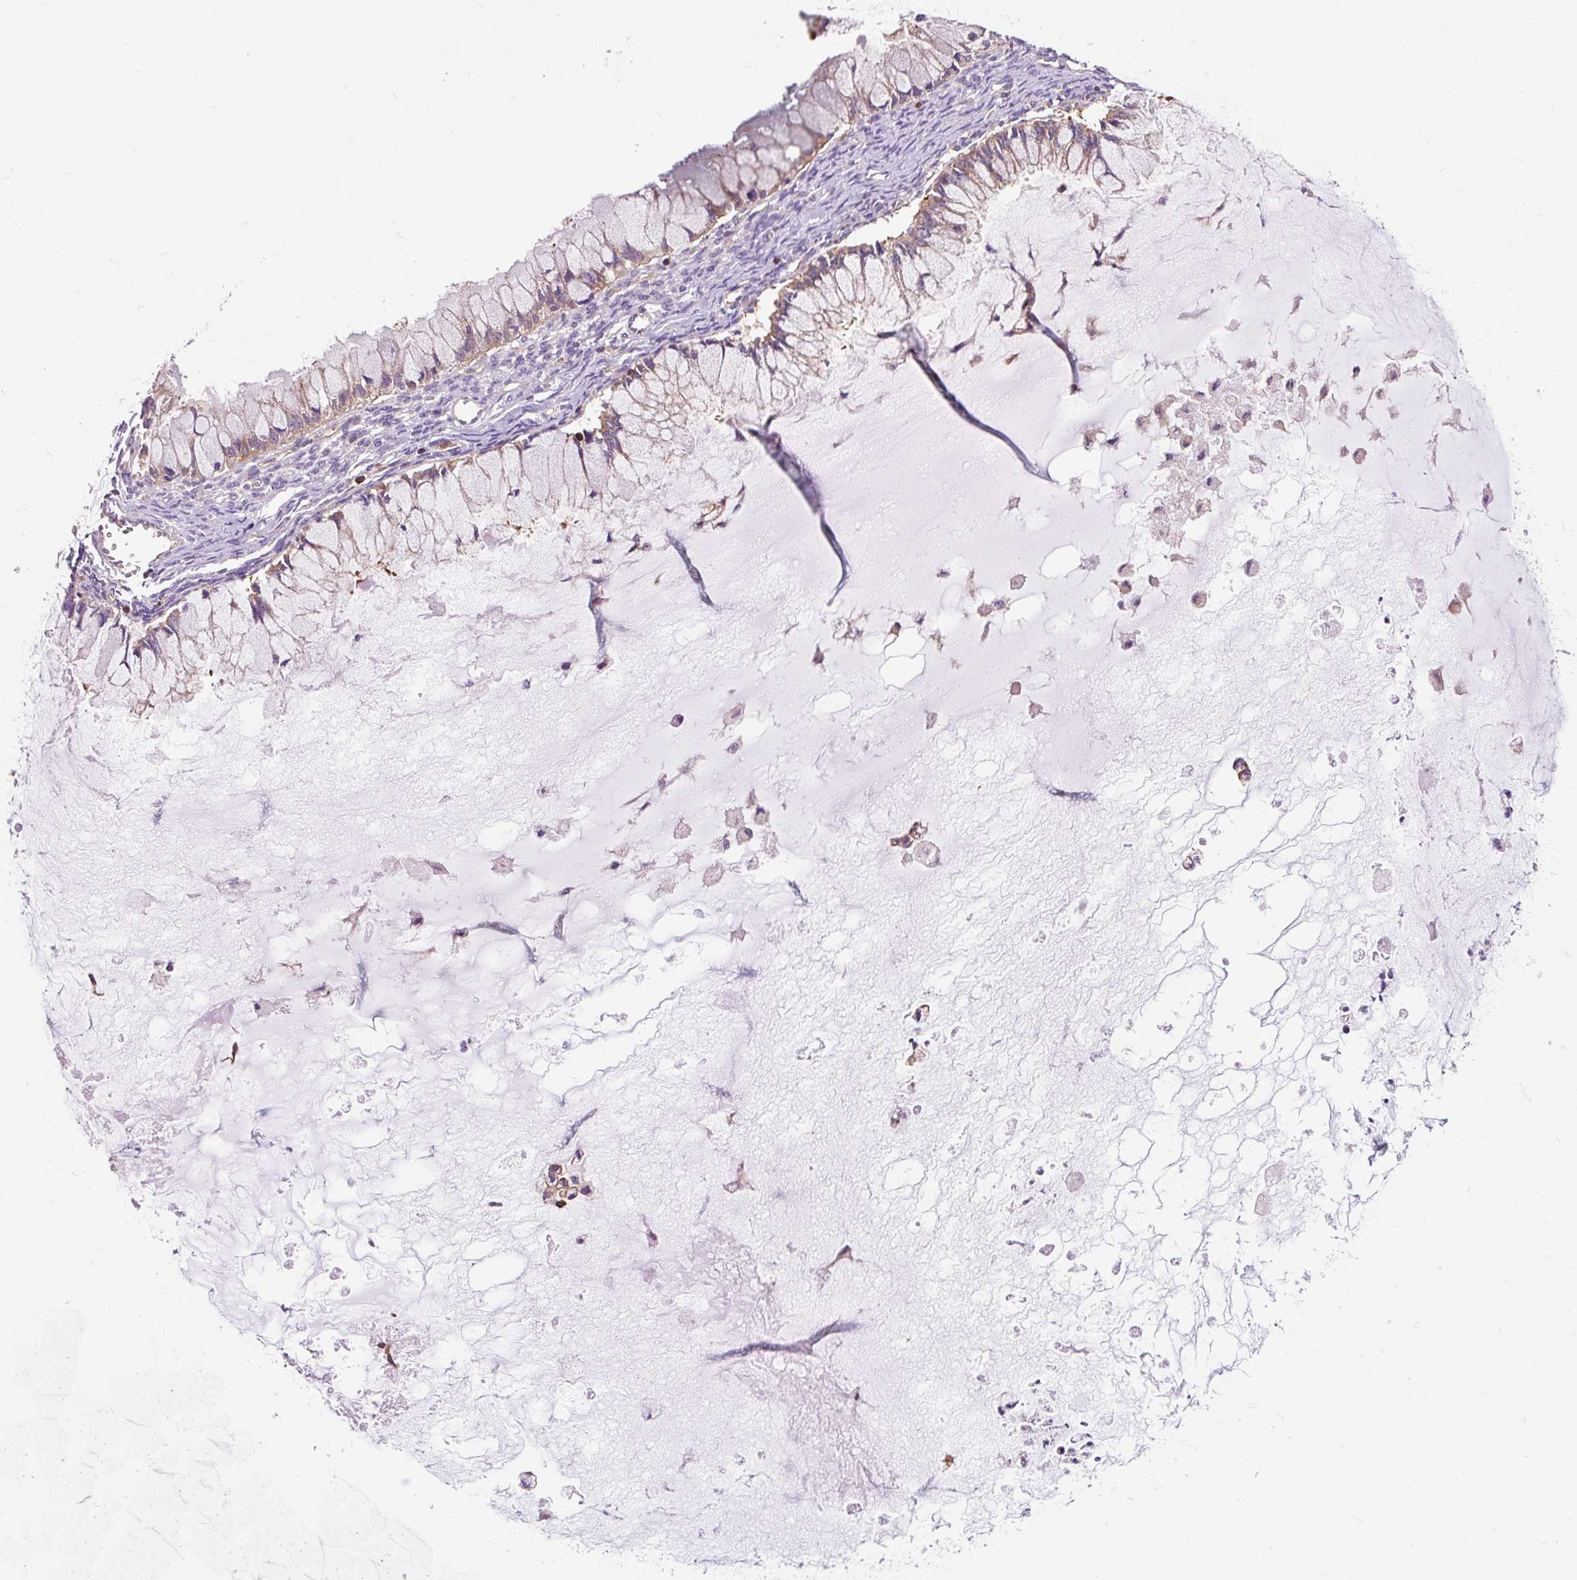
{"staining": {"intensity": "weak", "quantity": ">75%", "location": "cytoplasmic/membranous"}, "tissue": "ovarian cancer", "cell_type": "Tumor cells", "image_type": "cancer", "snomed": [{"axis": "morphology", "description": "Cystadenocarcinoma, mucinous, NOS"}, {"axis": "topography", "description": "Ovary"}], "caption": "Immunohistochemical staining of human ovarian cancer (mucinous cystadenocarcinoma) exhibits weak cytoplasmic/membranous protein expression in about >75% of tumor cells. The protein is stained brown, and the nuclei are stained in blue (DAB (3,3'-diaminobenzidine) IHC with brightfield microscopy, high magnification).", "gene": "CISD3", "patient": {"sex": "female", "age": 34}}